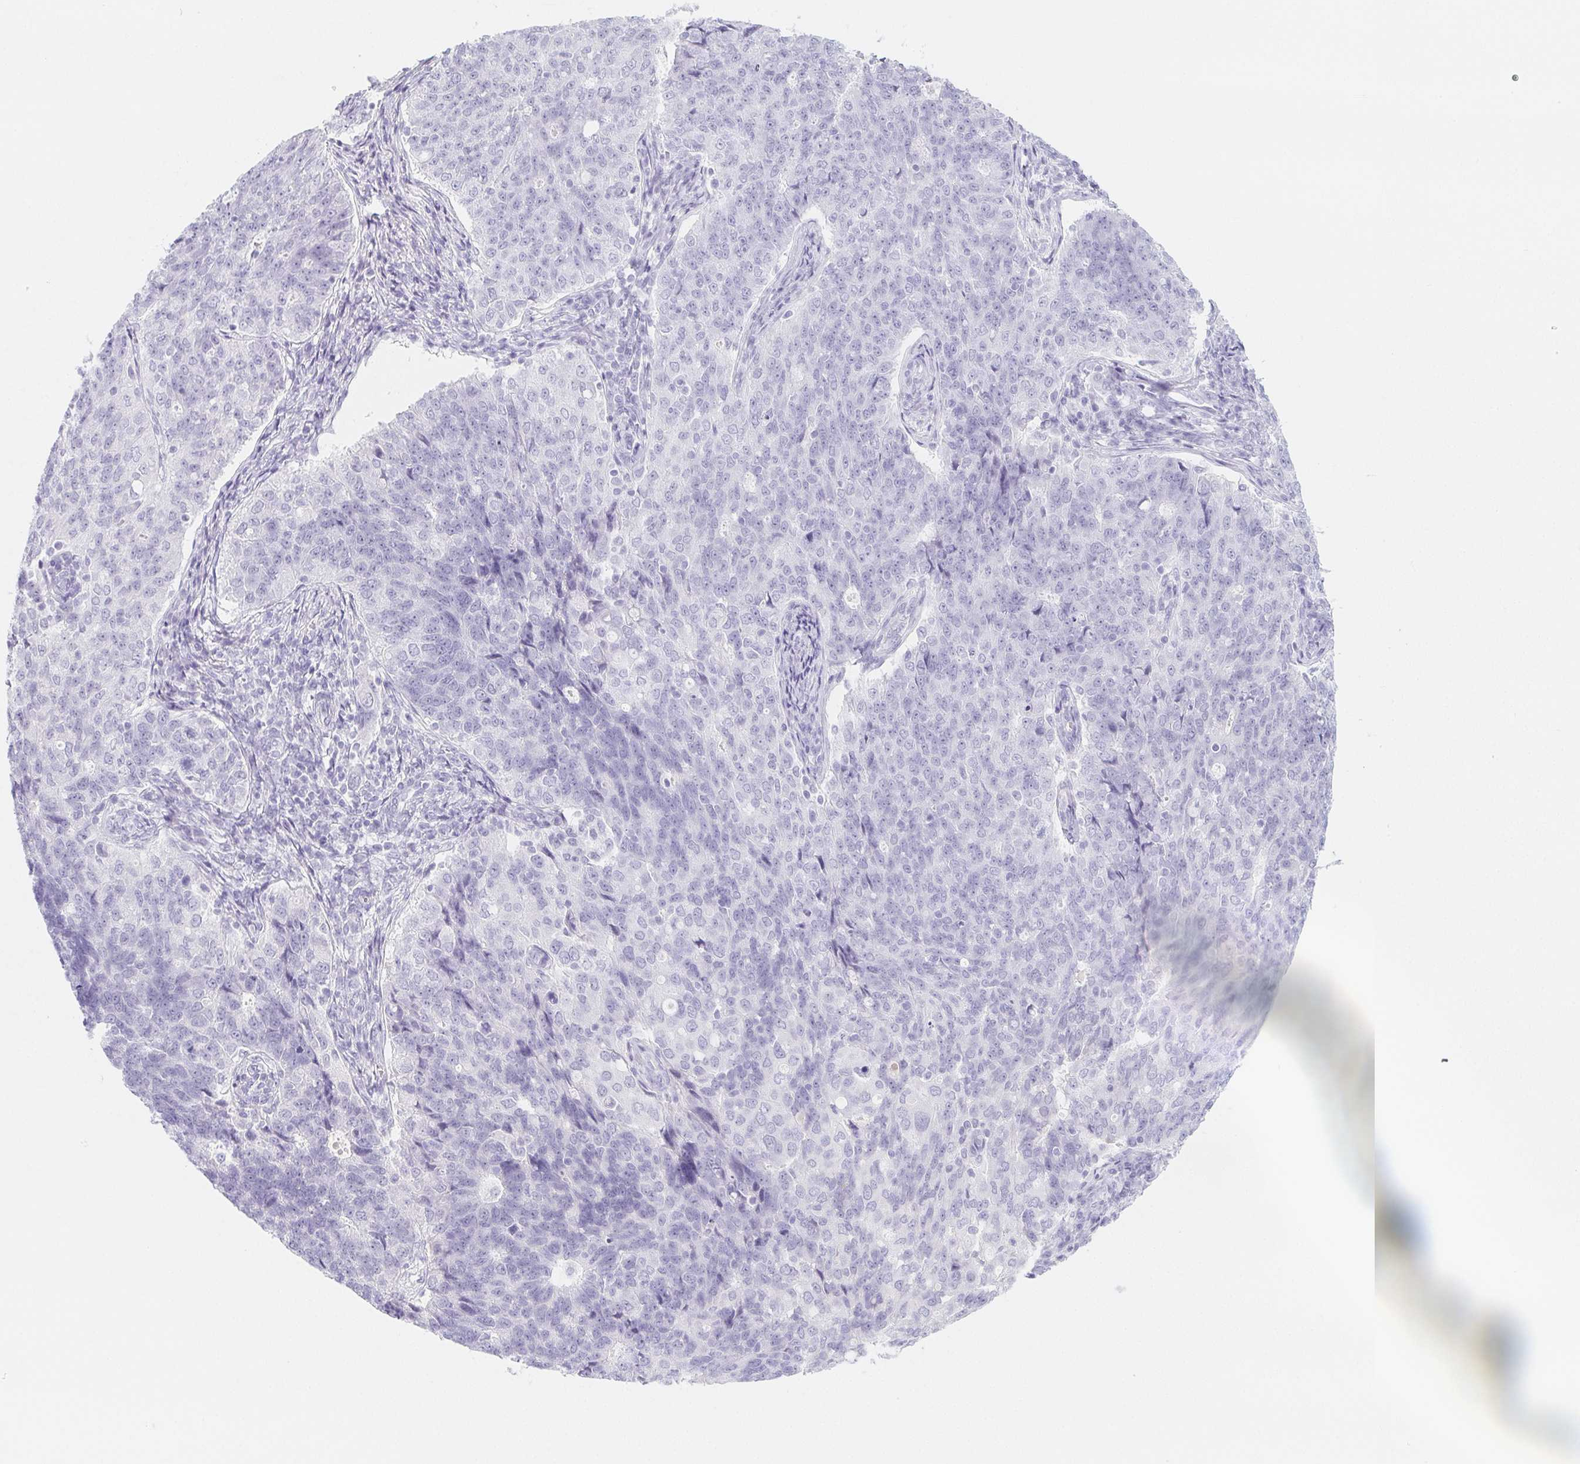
{"staining": {"intensity": "negative", "quantity": "none", "location": "none"}, "tissue": "endometrial cancer", "cell_type": "Tumor cells", "image_type": "cancer", "snomed": [{"axis": "morphology", "description": "Adenocarcinoma, NOS"}, {"axis": "topography", "description": "Endometrium"}], "caption": "The immunohistochemistry histopathology image has no significant positivity in tumor cells of endometrial adenocarcinoma tissue.", "gene": "ITIH2", "patient": {"sex": "female", "age": 43}}